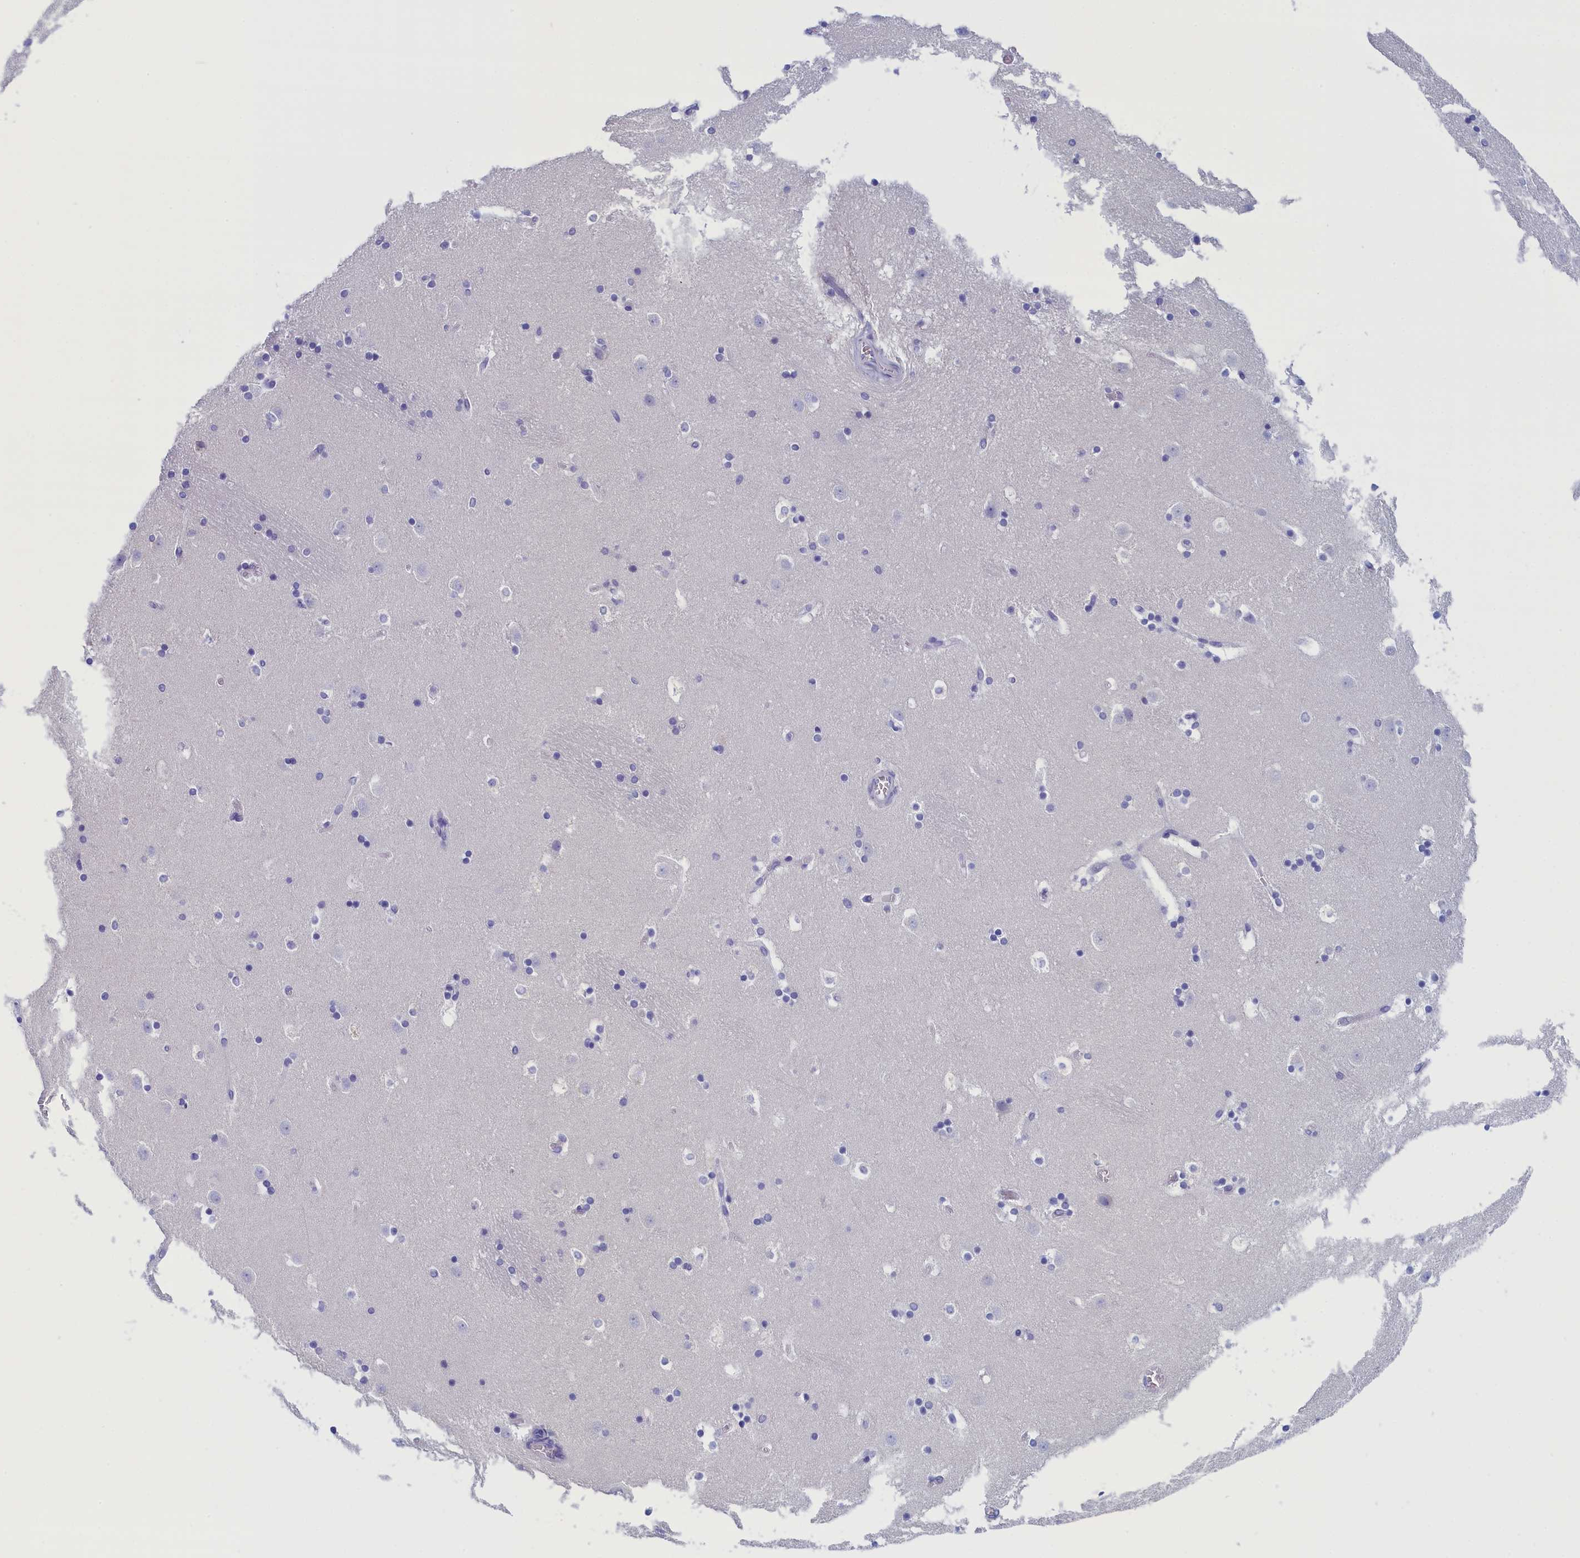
{"staining": {"intensity": "negative", "quantity": "none", "location": "none"}, "tissue": "caudate", "cell_type": "Glial cells", "image_type": "normal", "snomed": [{"axis": "morphology", "description": "Normal tissue, NOS"}, {"axis": "topography", "description": "Lateral ventricle wall"}], "caption": "Human caudate stained for a protein using immunohistochemistry exhibits no staining in glial cells.", "gene": "ANKRD2", "patient": {"sex": "male", "age": 45}}